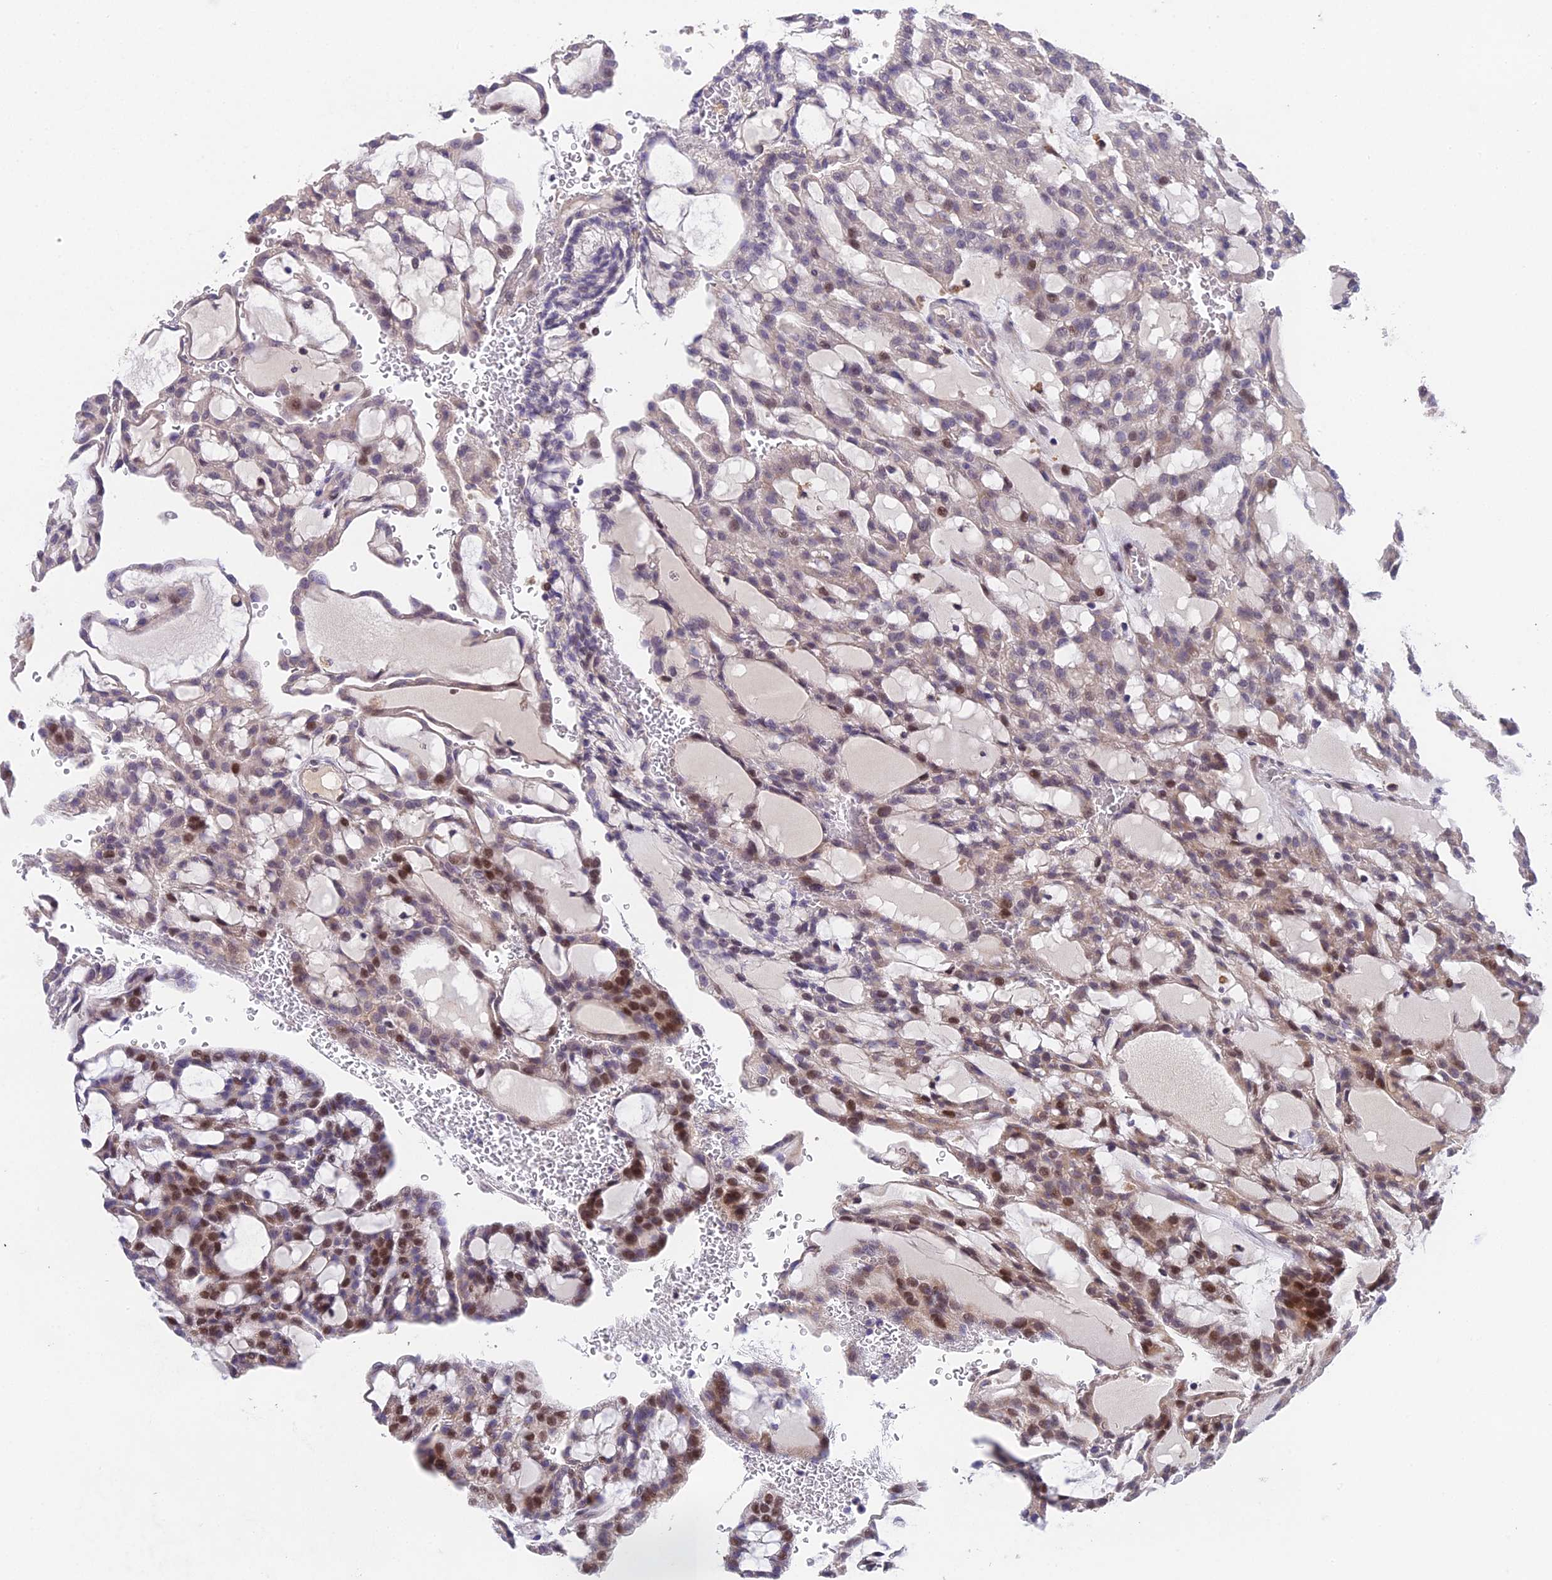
{"staining": {"intensity": "moderate", "quantity": "<25%", "location": "nuclear"}, "tissue": "renal cancer", "cell_type": "Tumor cells", "image_type": "cancer", "snomed": [{"axis": "morphology", "description": "Adenocarcinoma, NOS"}, {"axis": "topography", "description": "Kidney"}], "caption": "Immunohistochemical staining of renal cancer (adenocarcinoma) displays low levels of moderate nuclear expression in about <25% of tumor cells.", "gene": "PUS10", "patient": {"sex": "male", "age": 63}}